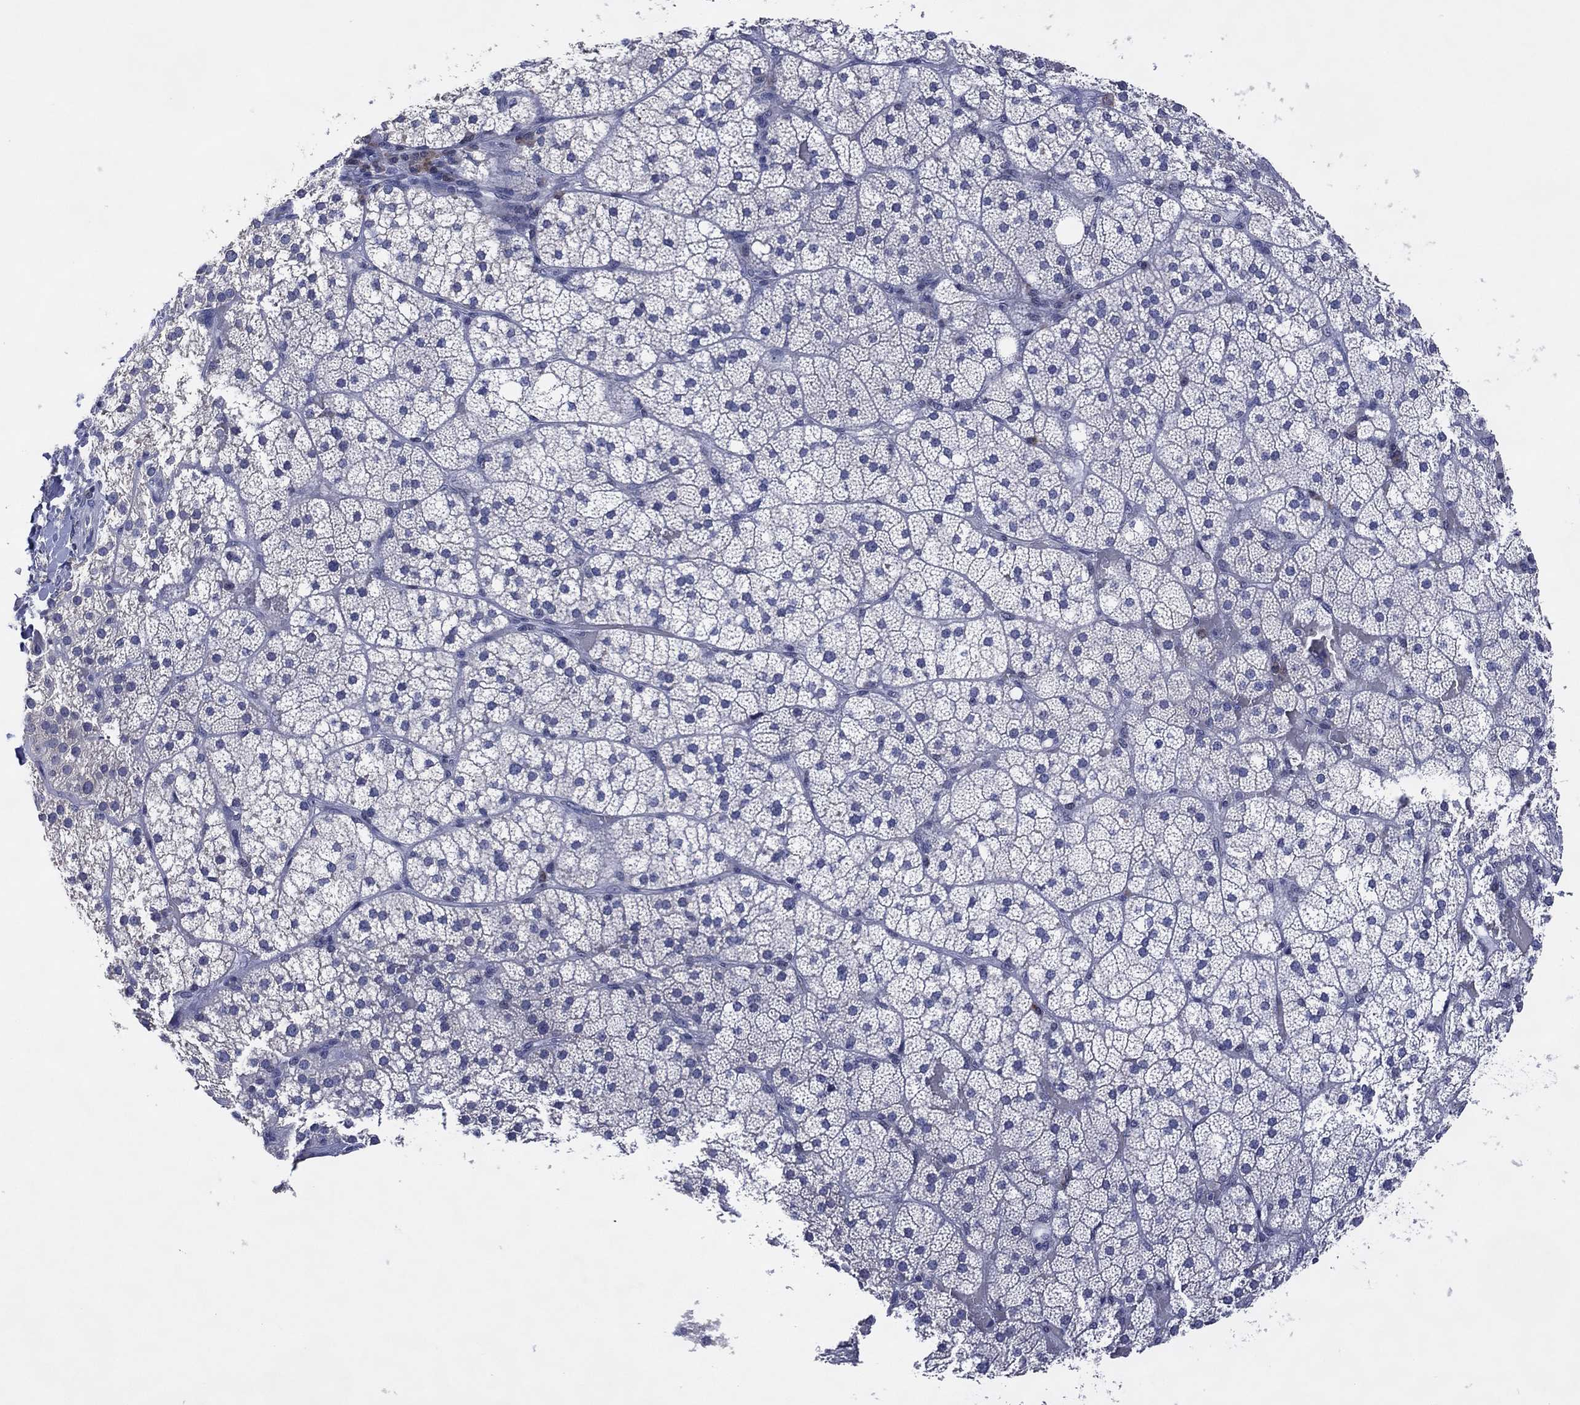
{"staining": {"intensity": "negative", "quantity": "none", "location": "none"}, "tissue": "adrenal gland", "cell_type": "Glandular cells", "image_type": "normal", "snomed": [{"axis": "morphology", "description": "Normal tissue, NOS"}, {"axis": "topography", "description": "Adrenal gland"}], "caption": "High power microscopy image of an immunohistochemistry (IHC) micrograph of normal adrenal gland, revealing no significant positivity in glandular cells.", "gene": "USP26", "patient": {"sex": "male", "age": 53}}